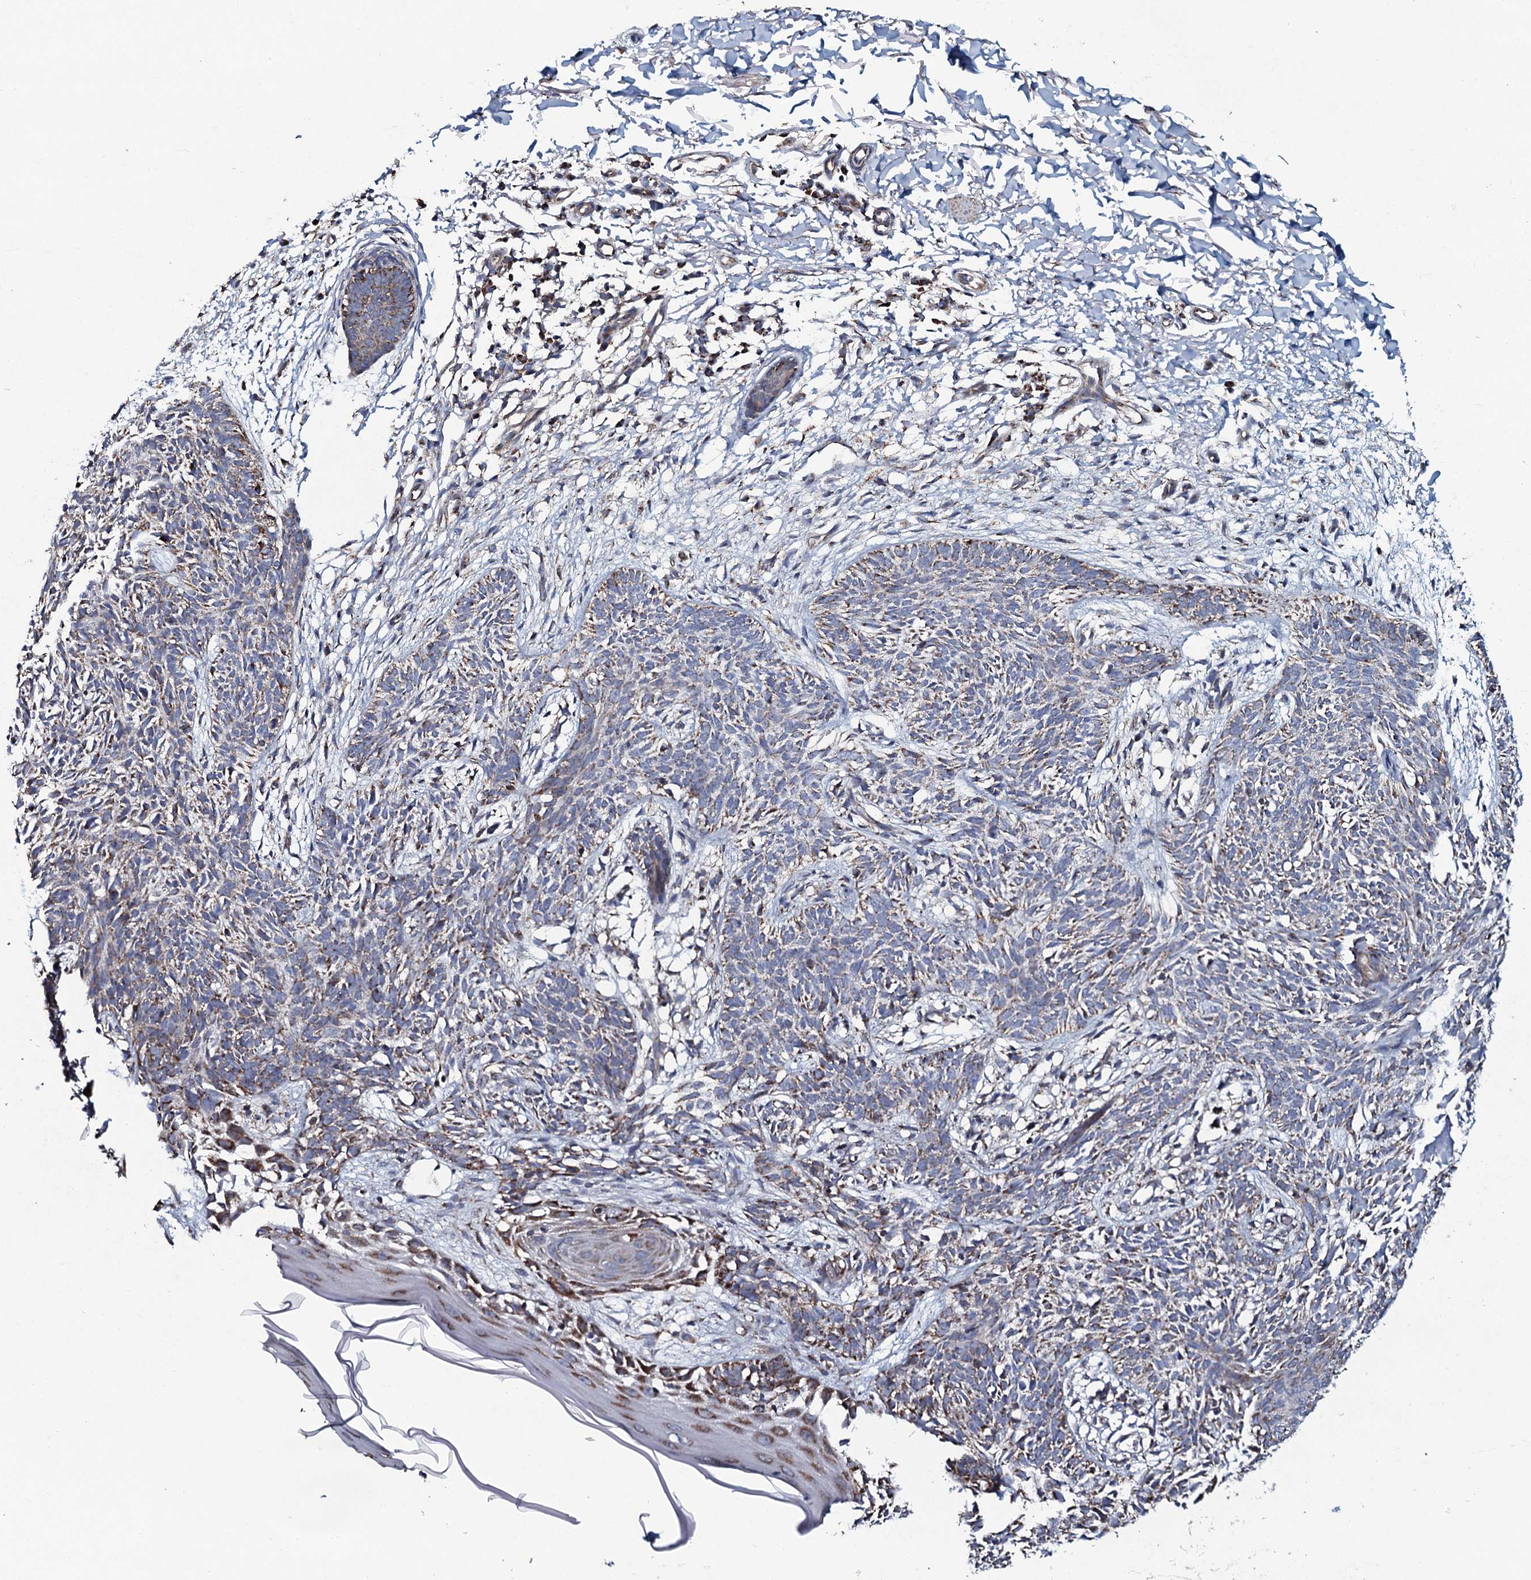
{"staining": {"intensity": "weak", "quantity": "25%-75%", "location": "cytoplasmic/membranous"}, "tissue": "skin cancer", "cell_type": "Tumor cells", "image_type": "cancer", "snomed": [{"axis": "morphology", "description": "Basal cell carcinoma"}, {"axis": "topography", "description": "Skin"}], "caption": "Immunohistochemical staining of human skin cancer (basal cell carcinoma) reveals weak cytoplasmic/membranous protein positivity in approximately 25%-75% of tumor cells.", "gene": "EVC2", "patient": {"sex": "female", "age": 66}}